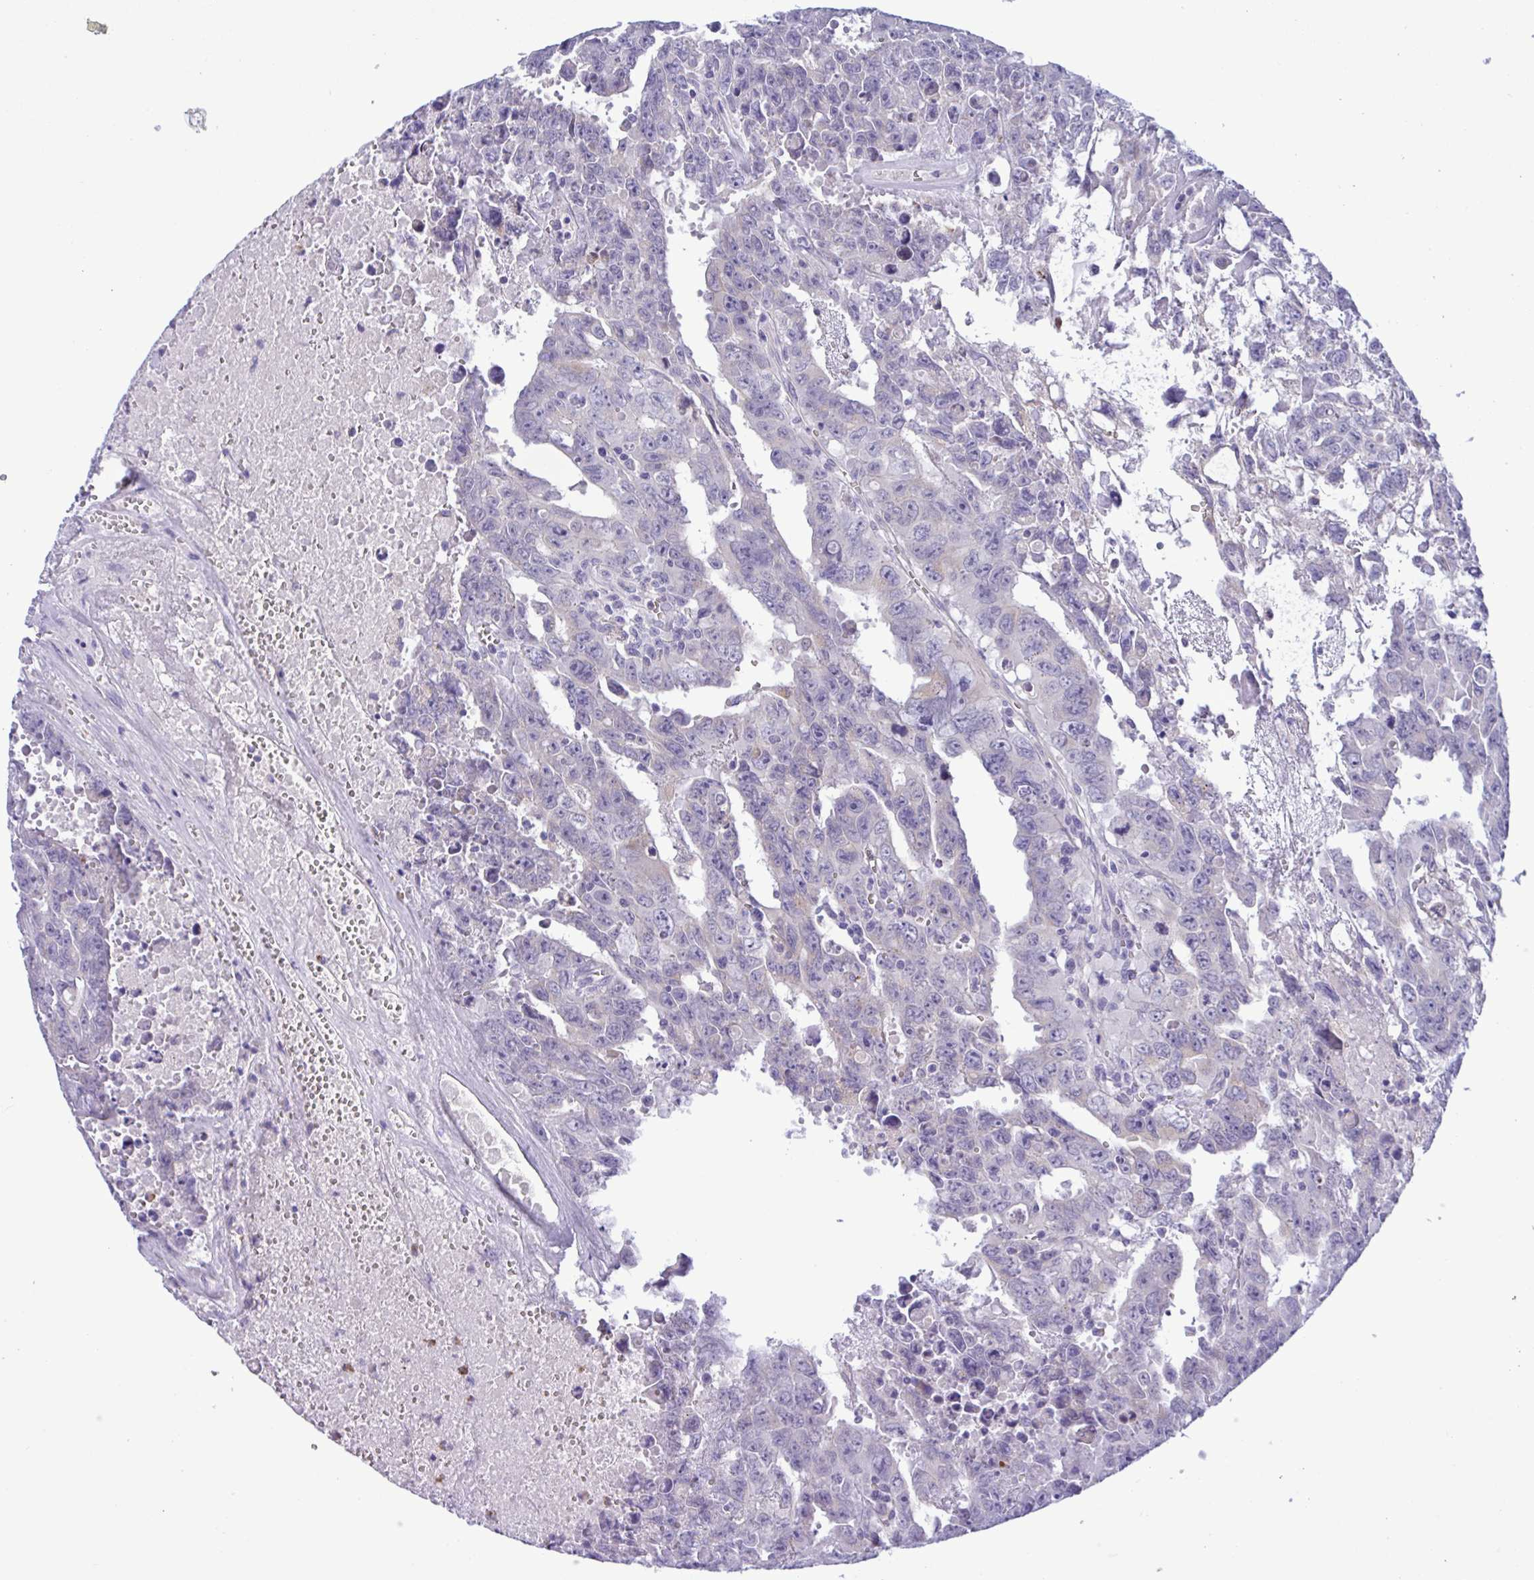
{"staining": {"intensity": "negative", "quantity": "none", "location": "none"}, "tissue": "testis cancer", "cell_type": "Tumor cells", "image_type": "cancer", "snomed": [{"axis": "morphology", "description": "Carcinoma, Embryonal, NOS"}, {"axis": "topography", "description": "Testis"}], "caption": "An IHC image of testis cancer (embryonal carcinoma) is shown. There is no staining in tumor cells of testis cancer (embryonal carcinoma).", "gene": "SREBF1", "patient": {"sex": "male", "age": 24}}